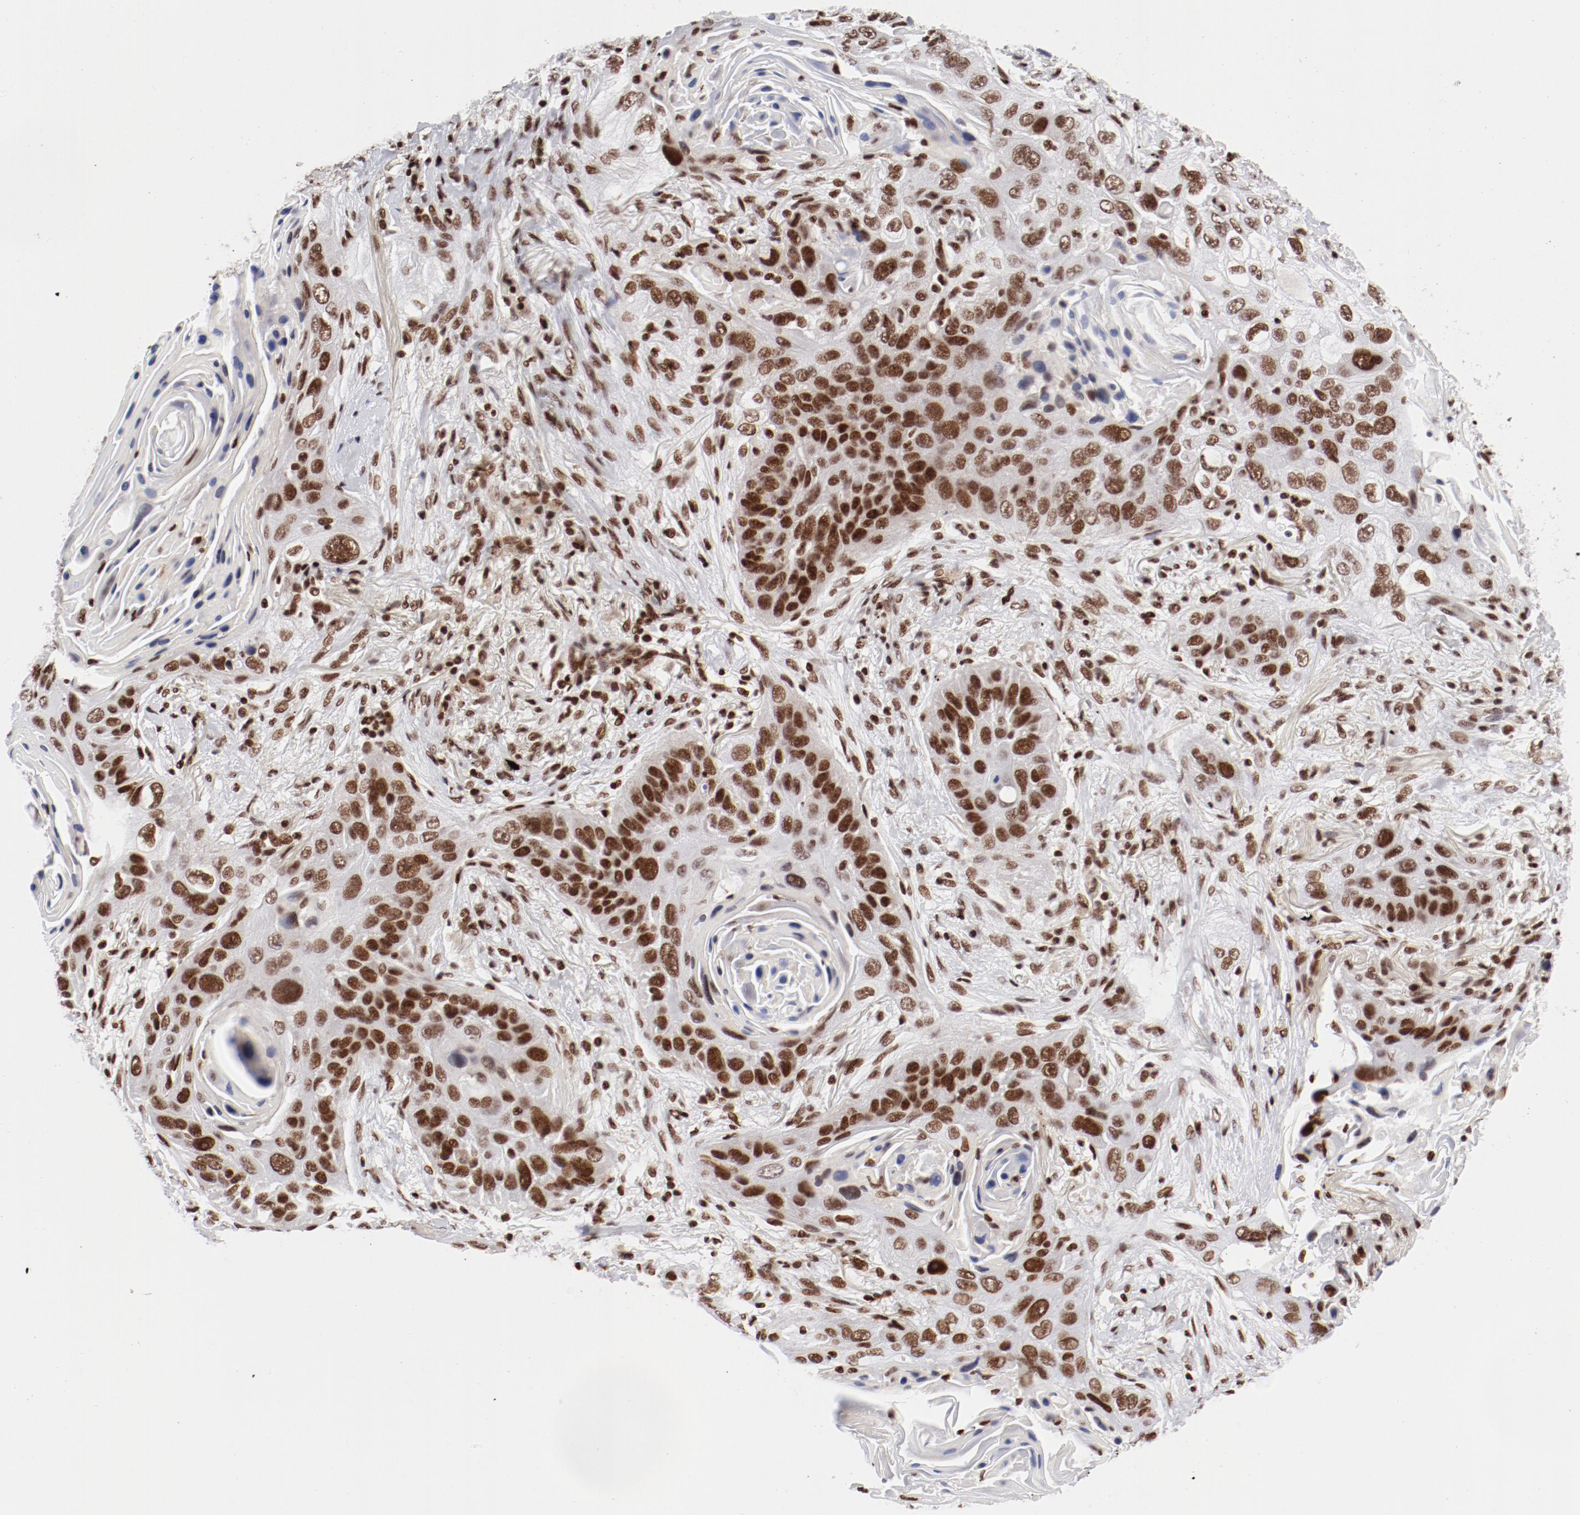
{"staining": {"intensity": "strong", "quantity": ">75%", "location": "nuclear"}, "tissue": "lung cancer", "cell_type": "Tumor cells", "image_type": "cancer", "snomed": [{"axis": "morphology", "description": "Squamous cell carcinoma, NOS"}, {"axis": "topography", "description": "Lung"}], "caption": "This is a micrograph of IHC staining of lung cancer, which shows strong staining in the nuclear of tumor cells.", "gene": "NFYB", "patient": {"sex": "female", "age": 67}}